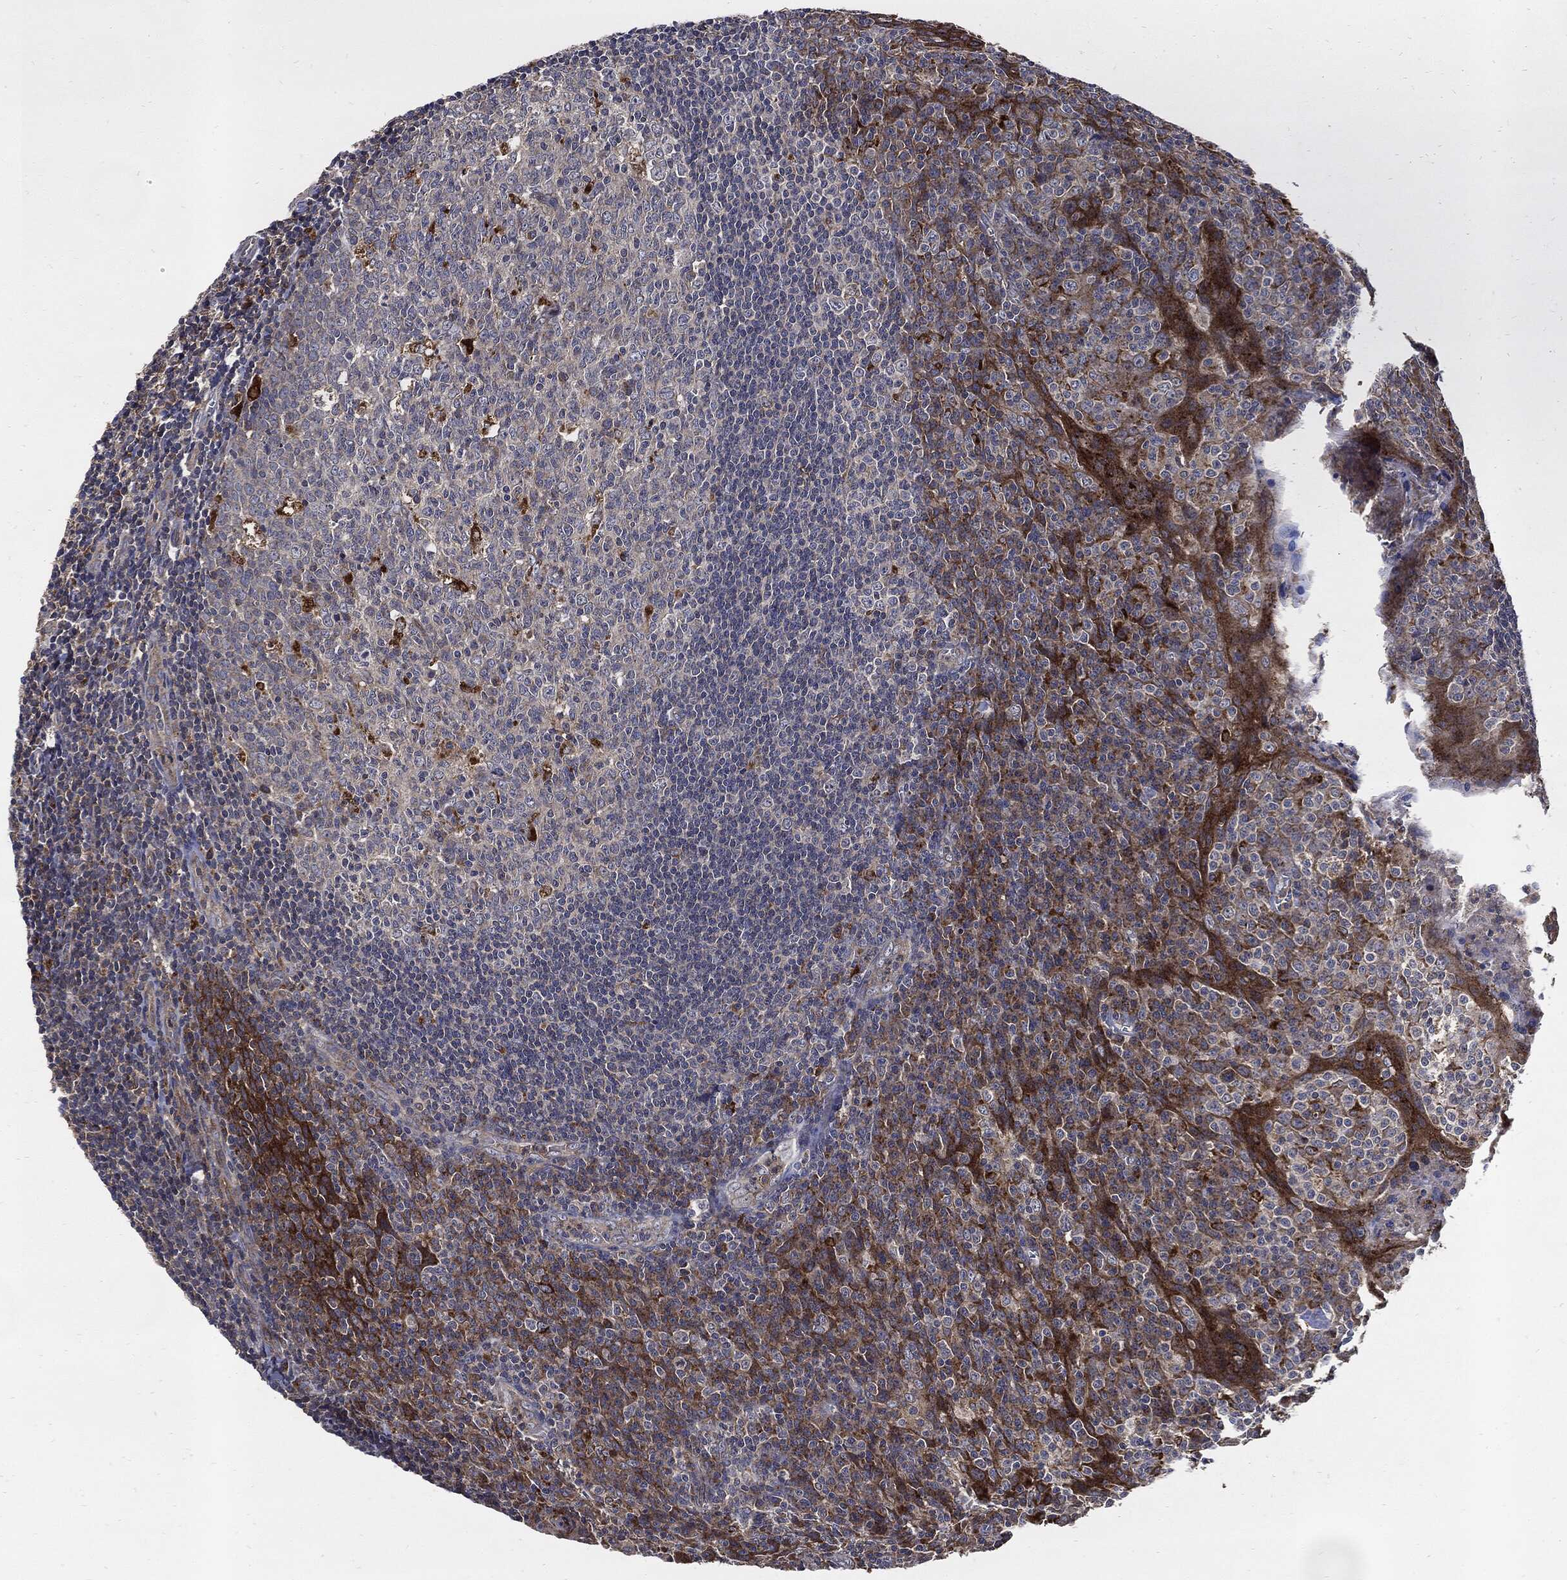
{"staining": {"intensity": "strong", "quantity": "<25%", "location": "cytoplasmic/membranous"}, "tissue": "tonsil", "cell_type": "Germinal center cells", "image_type": "normal", "snomed": [{"axis": "morphology", "description": "Normal tissue, NOS"}, {"axis": "topography", "description": "Tonsil"}], "caption": "Immunohistochemical staining of normal human tonsil demonstrates strong cytoplasmic/membranous protein staining in about <25% of germinal center cells.", "gene": "SLC31A2", "patient": {"sex": "male", "age": 20}}